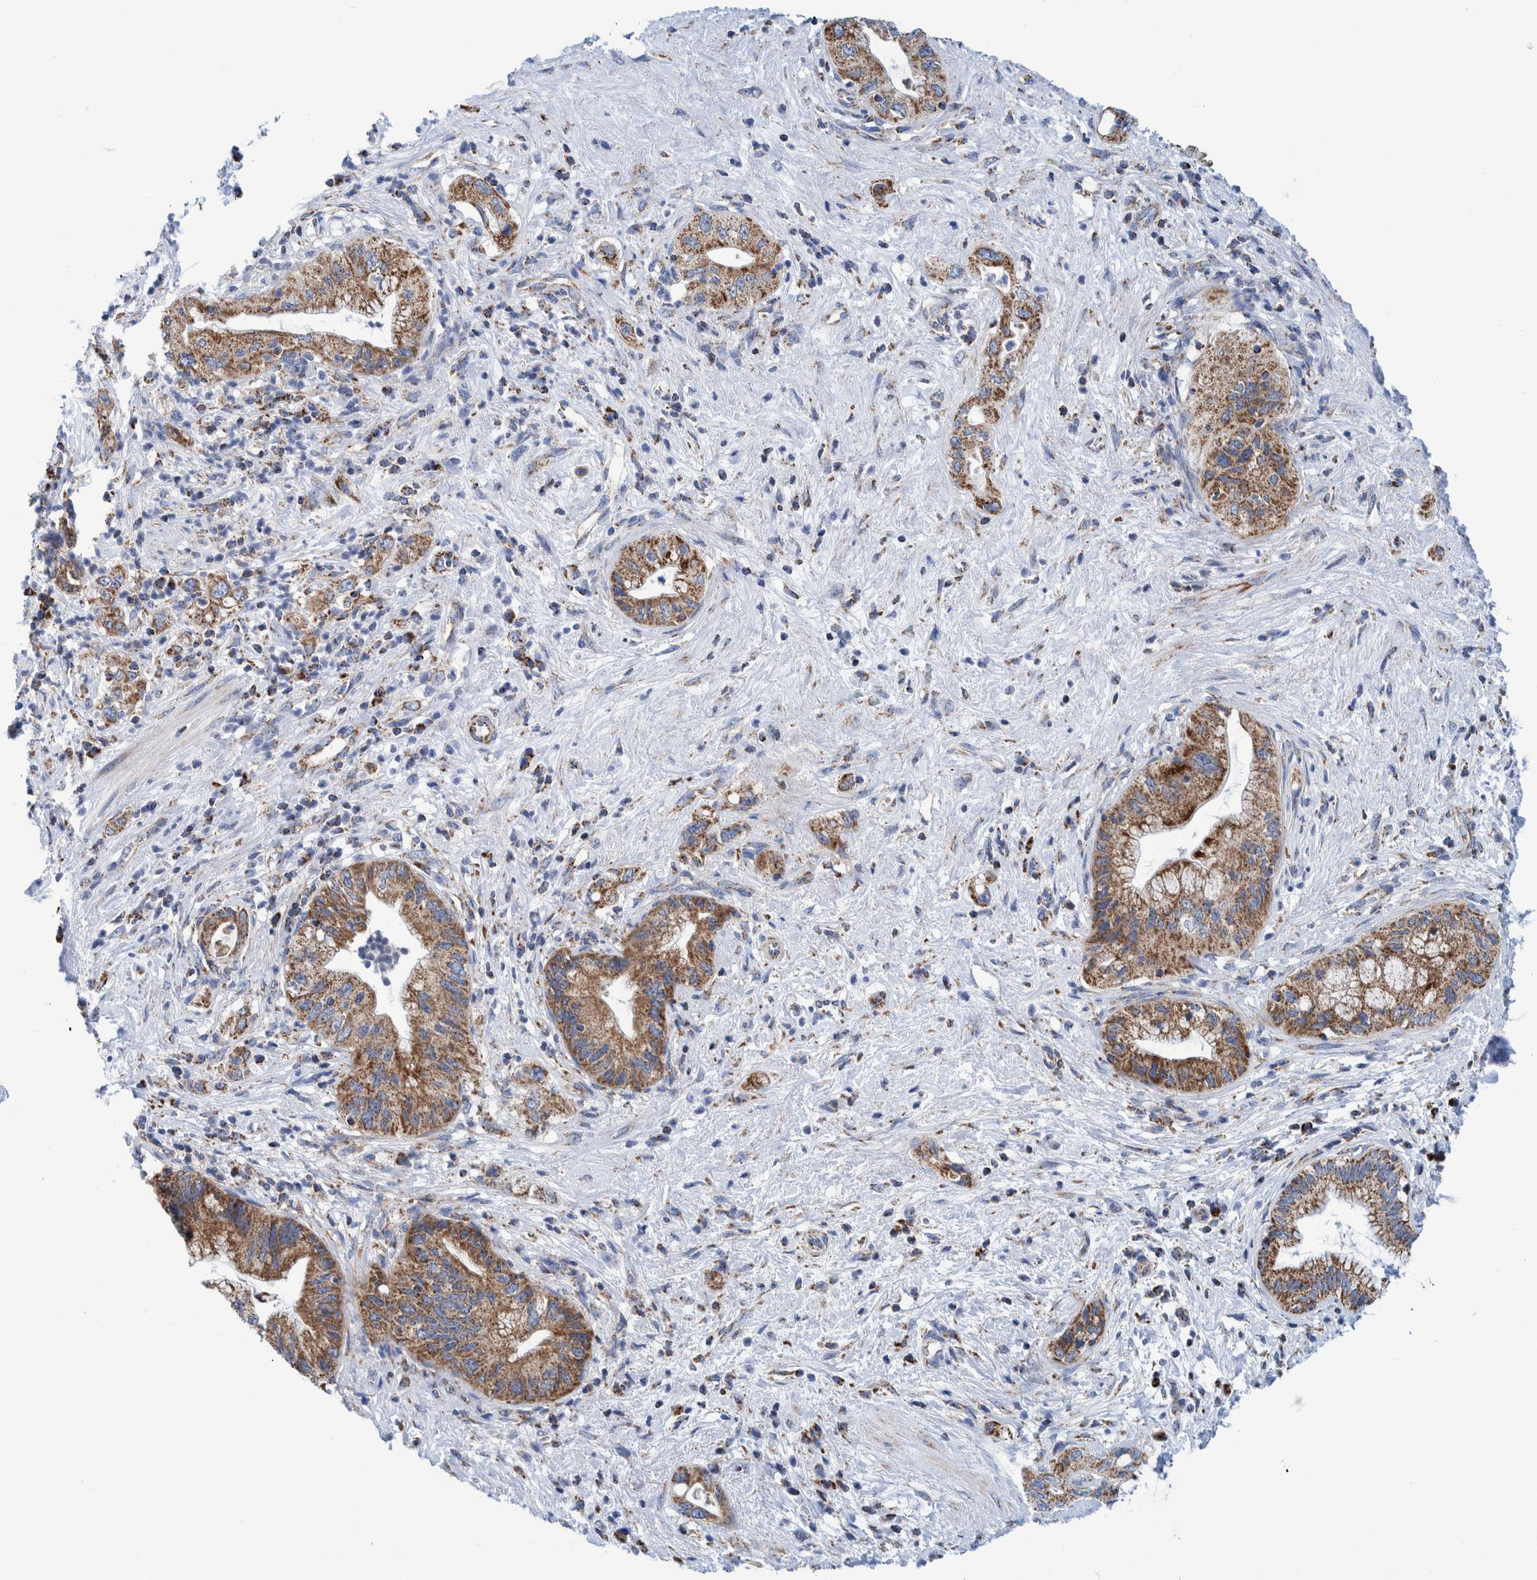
{"staining": {"intensity": "moderate", "quantity": ">75%", "location": "cytoplasmic/membranous"}, "tissue": "pancreatic cancer", "cell_type": "Tumor cells", "image_type": "cancer", "snomed": [{"axis": "morphology", "description": "Adenocarcinoma, NOS"}, {"axis": "topography", "description": "Pancreas"}], "caption": "Immunohistochemical staining of human pancreatic cancer demonstrates medium levels of moderate cytoplasmic/membranous protein staining in approximately >75% of tumor cells.", "gene": "BZW2", "patient": {"sex": "female", "age": 73}}